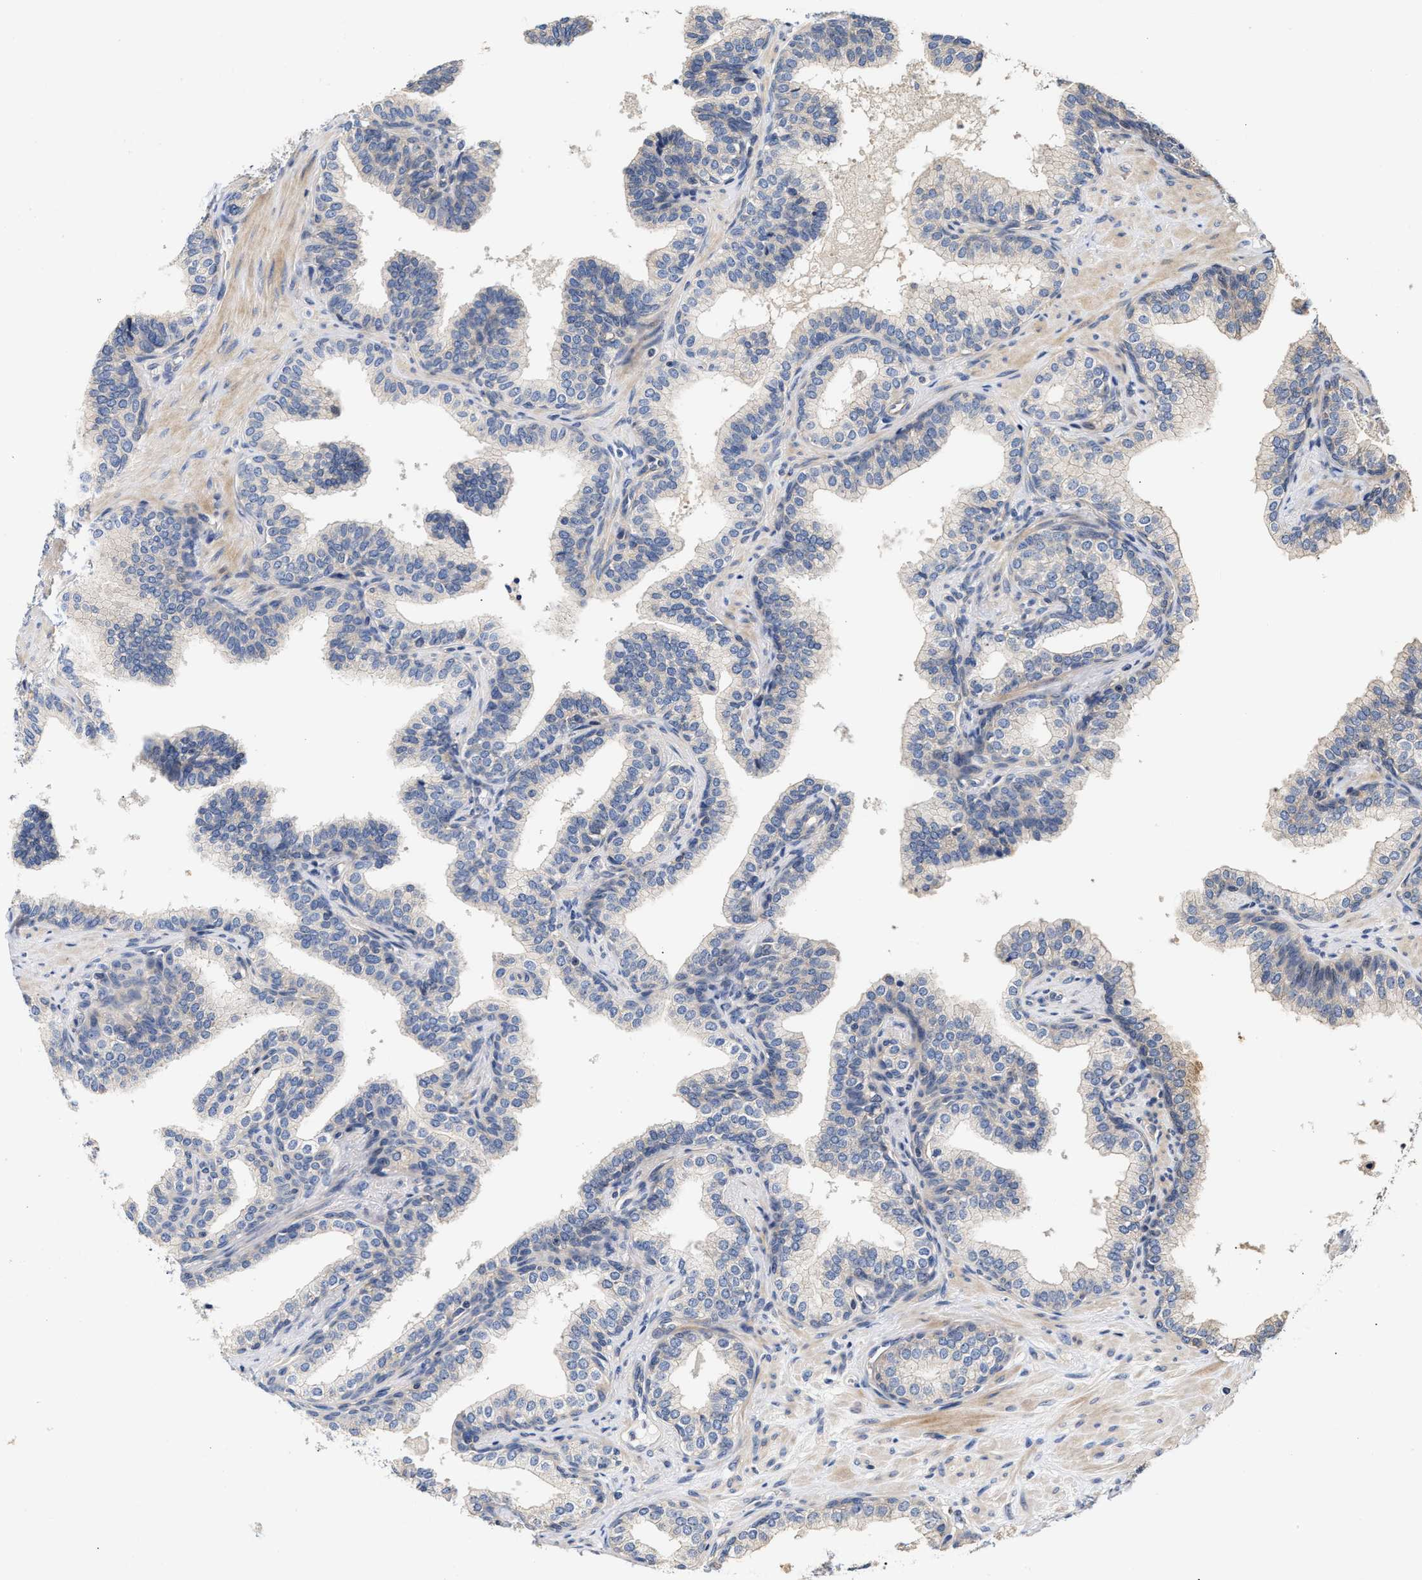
{"staining": {"intensity": "negative", "quantity": "none", "location": "none"}, "tissue": "prostate cancer", "cell_type": "Tumor cells", "image_type": "cancer", "snomed": [{"axis": "morphology", "description": "Adenocarcinoma, High grade"}, {"axis": "topography", "description": "Prostate"}], "caption": "This micrograph is of prostate adenocarcinoma (high-grade) stained with IHC to label a protein in brown with the nuclei are counter-stained blue. There is no positivity in tumor cells. The staining was performed using DAB (3,3'-diaminobenzidine) to visualize the protein expression in brown, while the nuclei were stained in blue with hematoxylin (Magnification: 20x).", "gene": "CLIP2", "patient": {"sex": "male", "age": 52}}